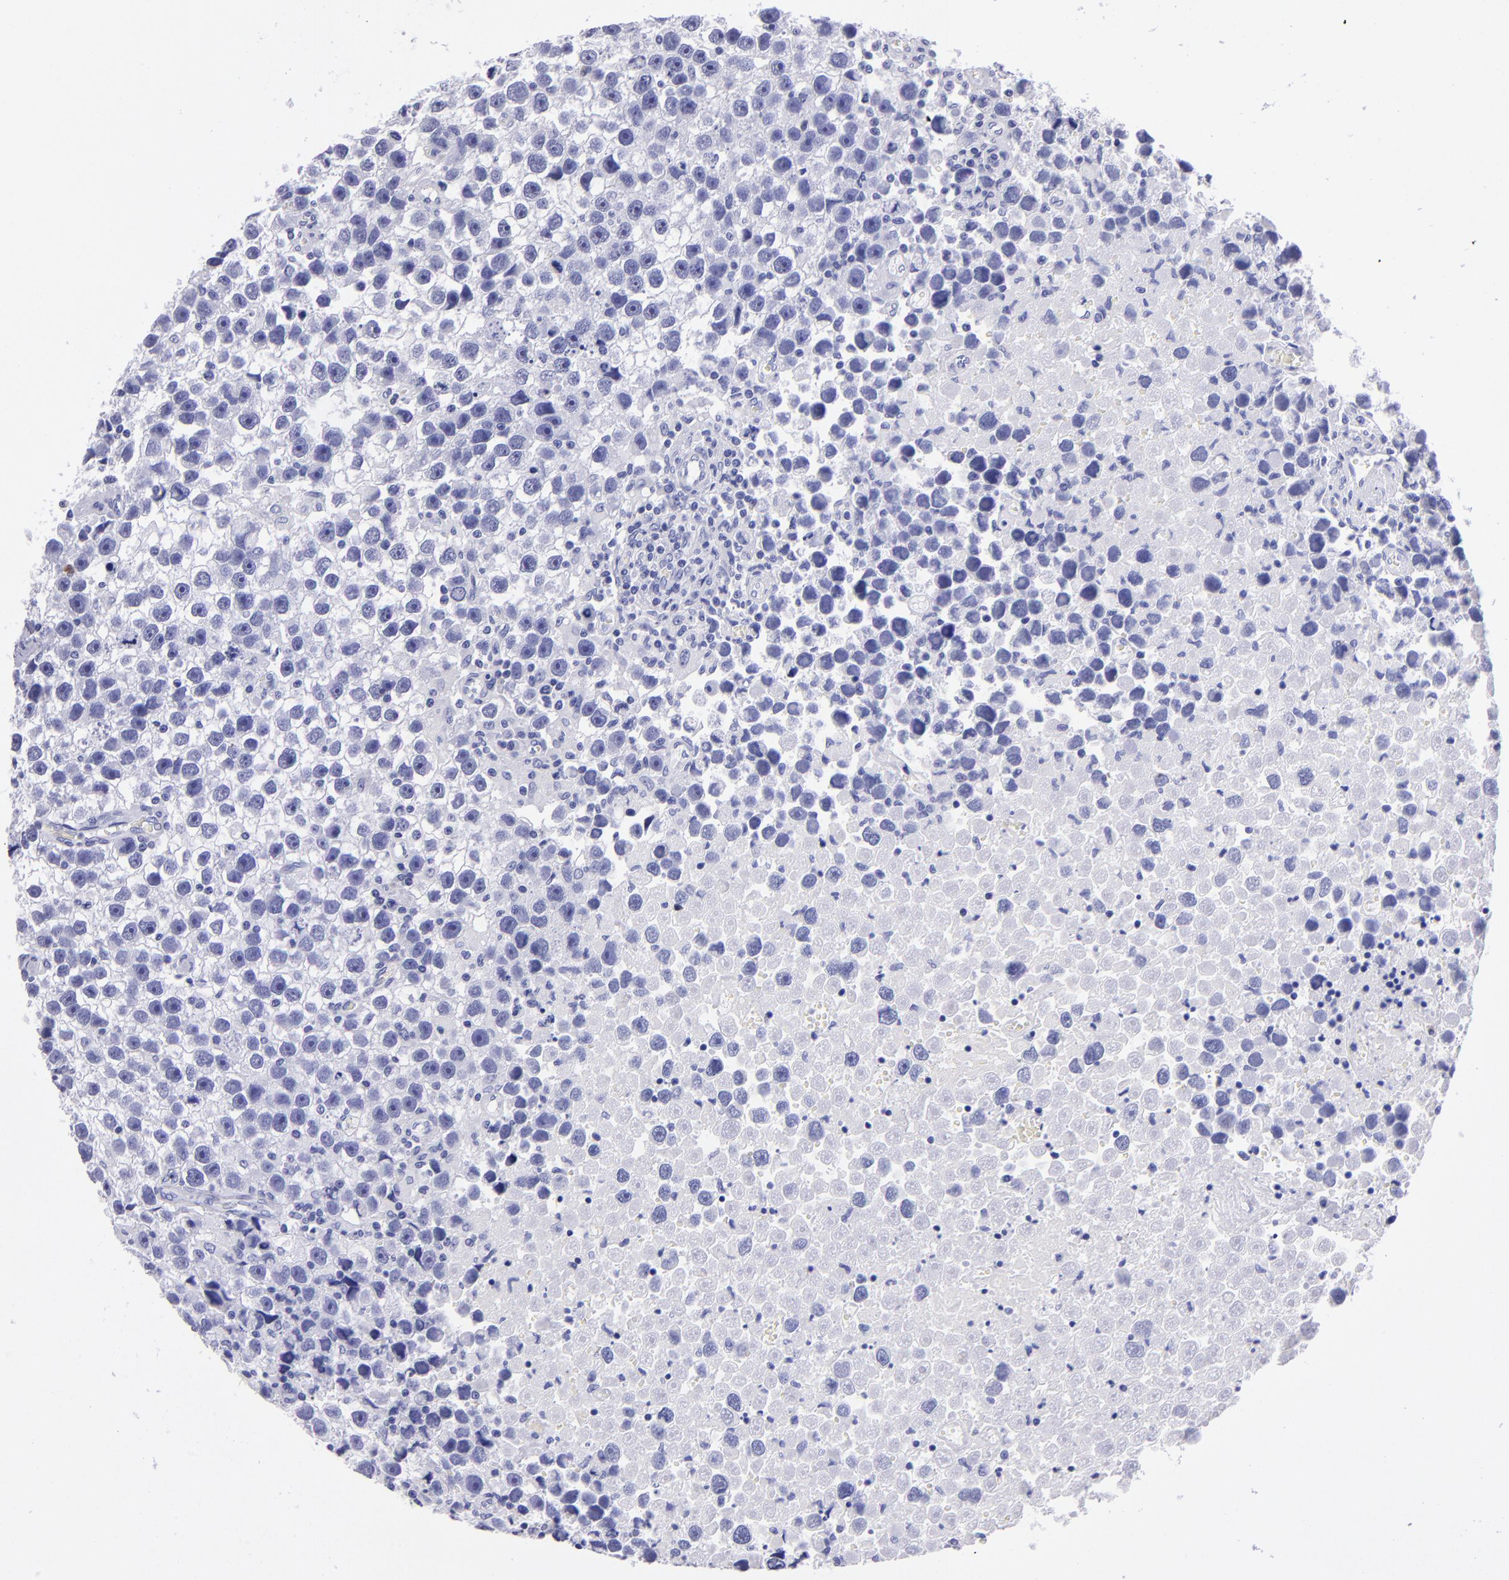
{"staining": {"intensity": "negative", "quantity": "none", "location": "none"}, "tissue": "testis cancer", "cell_type": "Tumor cells", "image_type": "cancer", "snomed": [{"axis": "morphology", "description": "Seminoma, NOS"}, {"axis": "topography", "description": "Testis"}], "caption": "Seminoma (testis) was stained to show a protein in brown. There is no significant staining in tumor cells.", "gene": "TYRP1", "patient": {"sex": "male", "age": 43}}